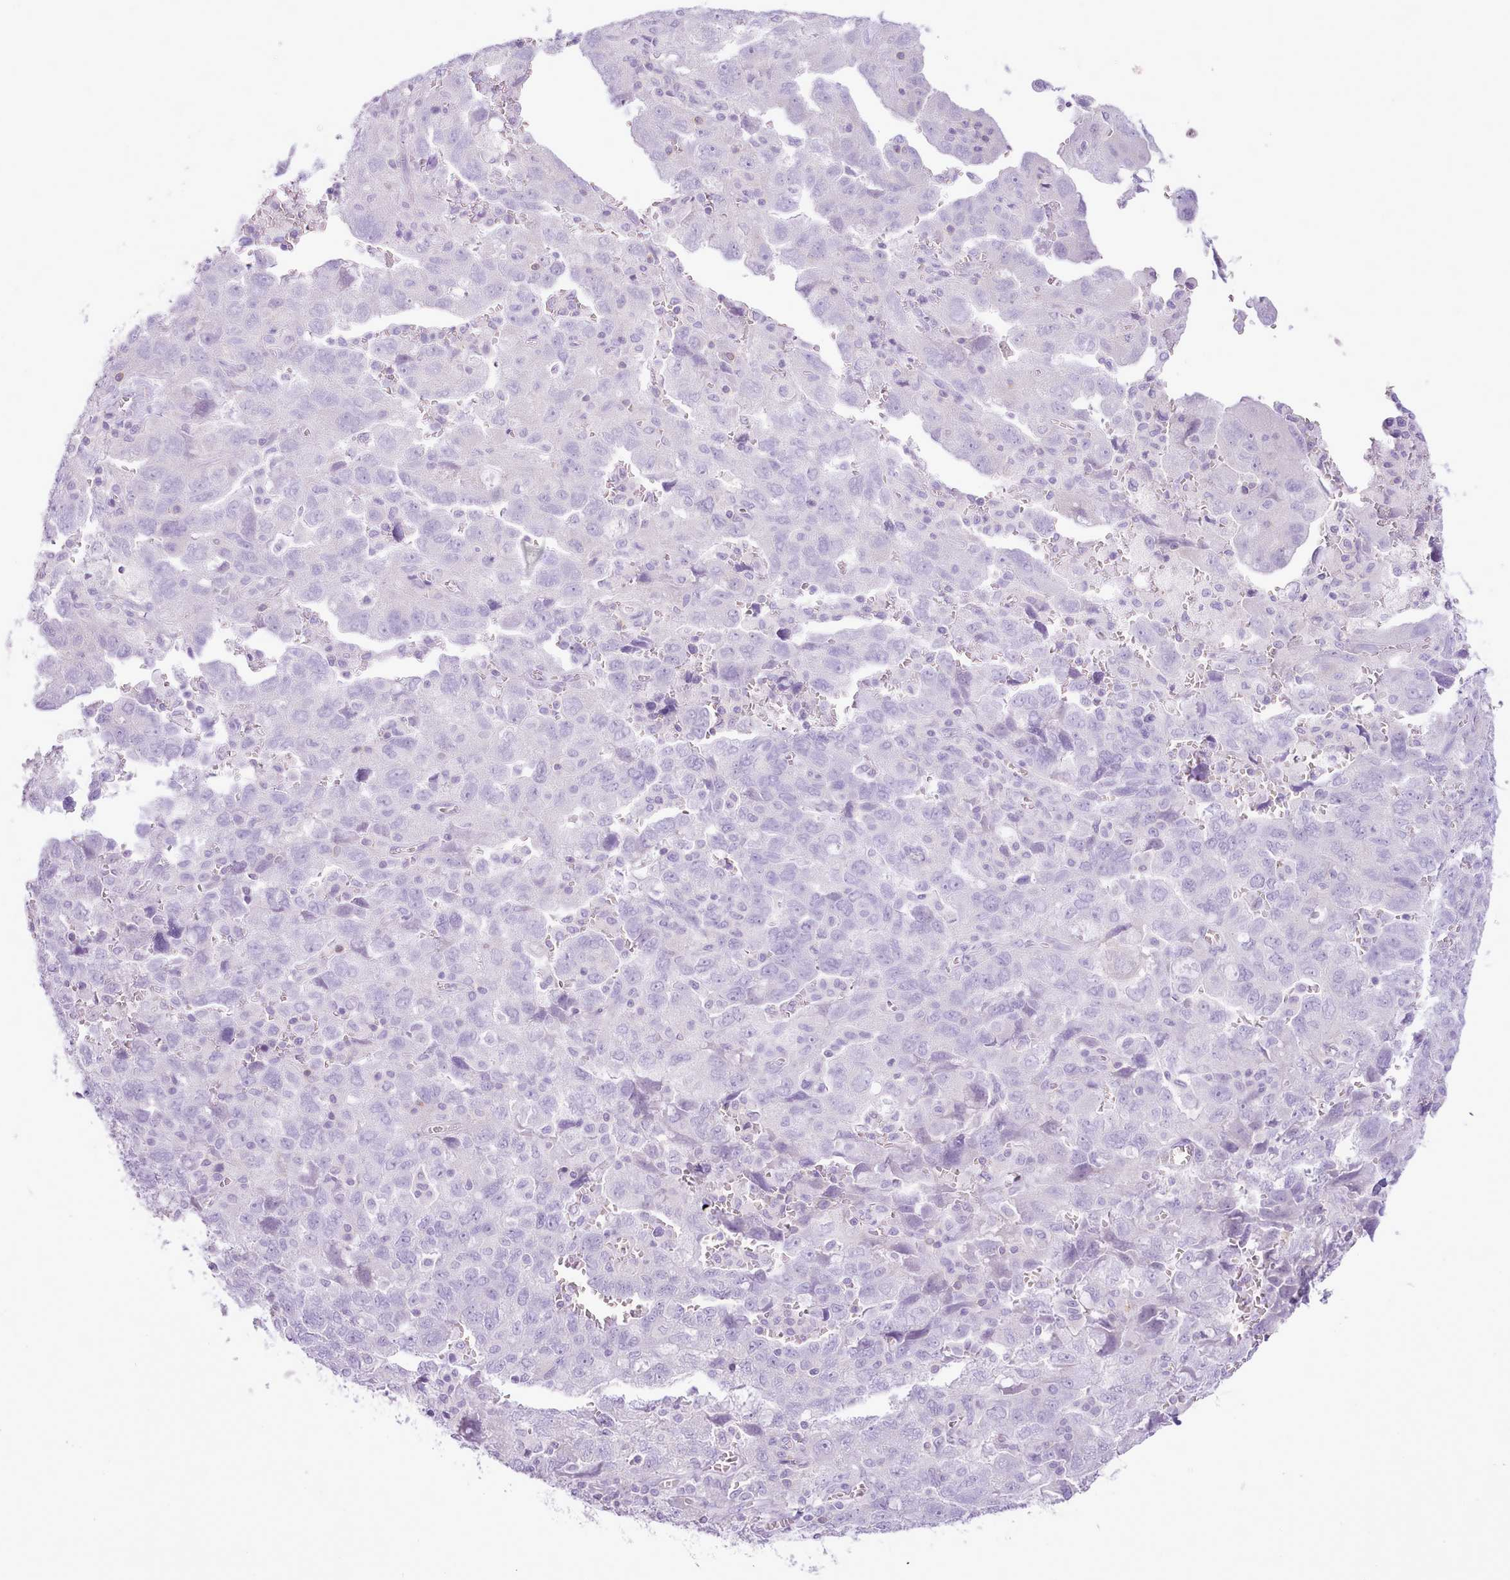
{"staining": {"intensity": "negative", "quantity": "none", "location": "none"}, "tissue": "ovarian cancer", "cell_type": "Tumor cells", "image_type": "cancer", "snomed": [{"axis": "morphology", "description": "Carcinoma, NOS"}, {"axis": "morphology", "description": "Cystadenocarcinoma, serous, NOS"}, {"axis": "topography", "description": "Ovary"}], "caption": "A histopathology image of ovarian cancer (serous cystadenocarcinoma) stained for a protein reveals no brown staining in tumor cells.", "gene": "MDFI", "patient": {"sex": "female", "age": 69}}